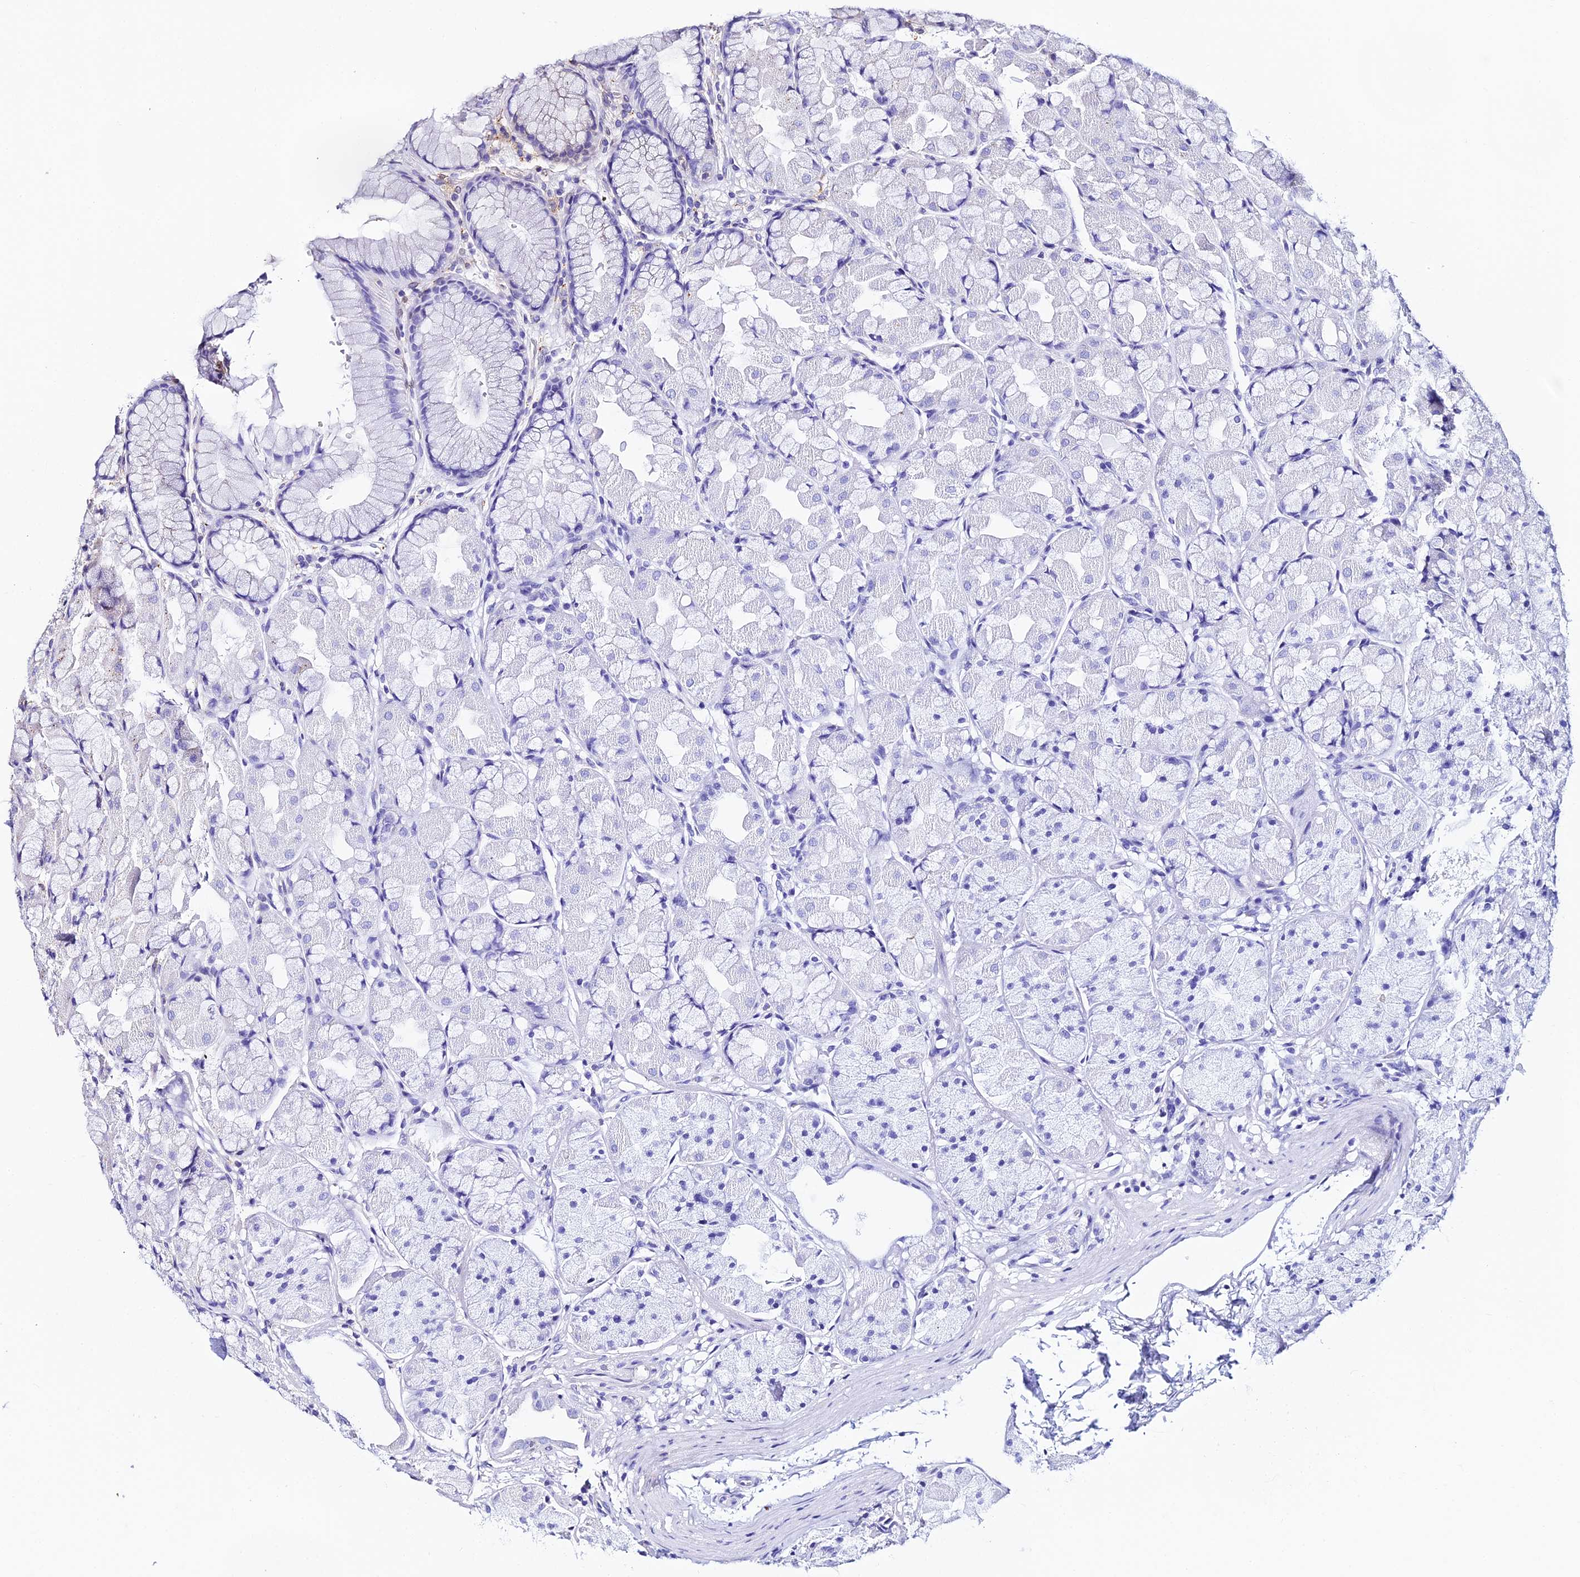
{"staining": {"intensity": "negative", "quantity": "none", "location": "none"}, "tissue": "stomach", "cell_type": "Glandular cells", "image_type": "normal", "snomed": [{"axis": "morphology", "description": "Normal tissue, NOS"}, {"axis": "topography", "description": "Stomach"}], "caption": "This is a histopathology image of immunohistochemistry staining of unremarkable stomach, which shows no expression in glandular cells.", "gene": "TRPV2", "patient": {"sex": "male", "age": 57}}